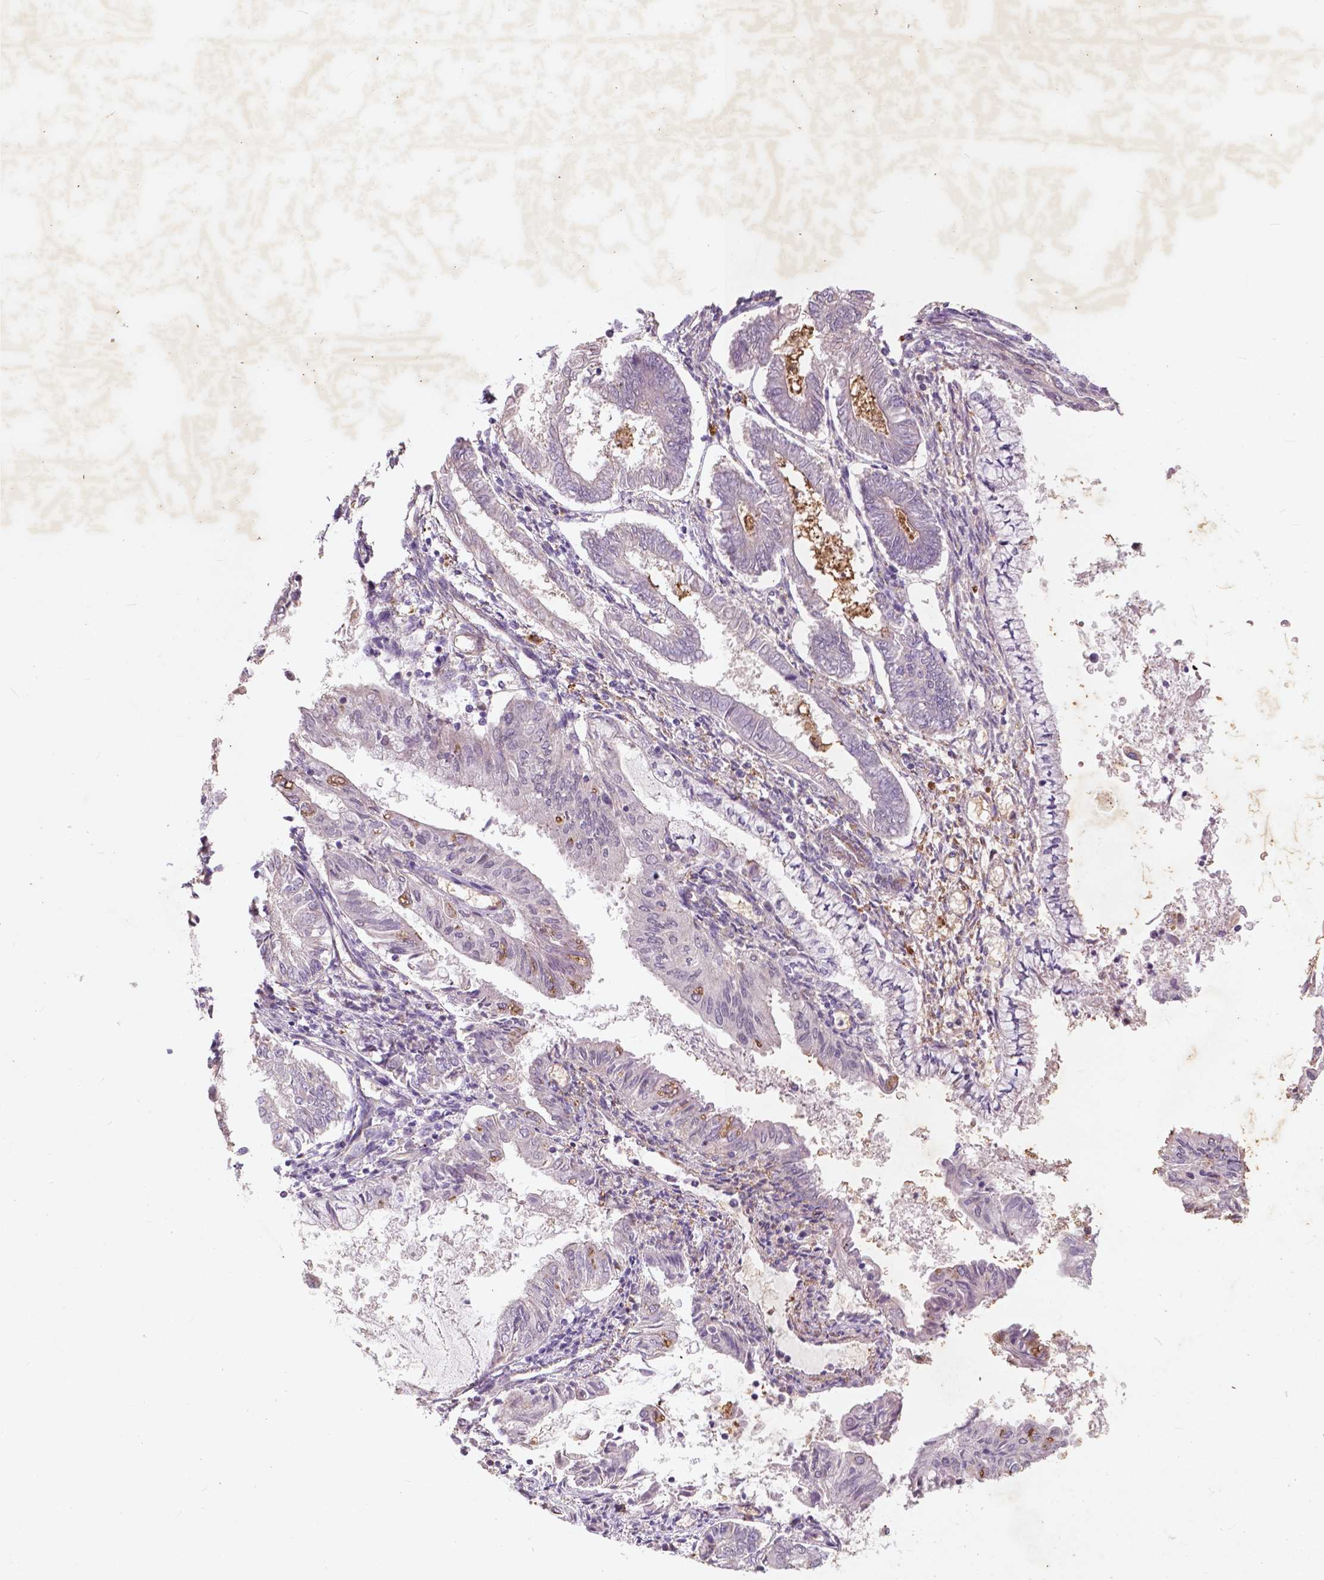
{"staining": {"intensity": "negative", "quantity": "none", "location": "none"}, "tissue": "endometrial cancer", "cell_type": "Tumor cells", "image_type": "cancer", "snomed": [{"axis": "morphology", "description": "Adenocarcinoma, NOS"}, {"axis": "topography", "description": "Endometrium"}], "caption": "Tumor cells show no significant protein positivity in endometrial cancer (adenocarcinoma).", "gene": "RFPL4B", "patient": {"sex": "female", "age": 68}}